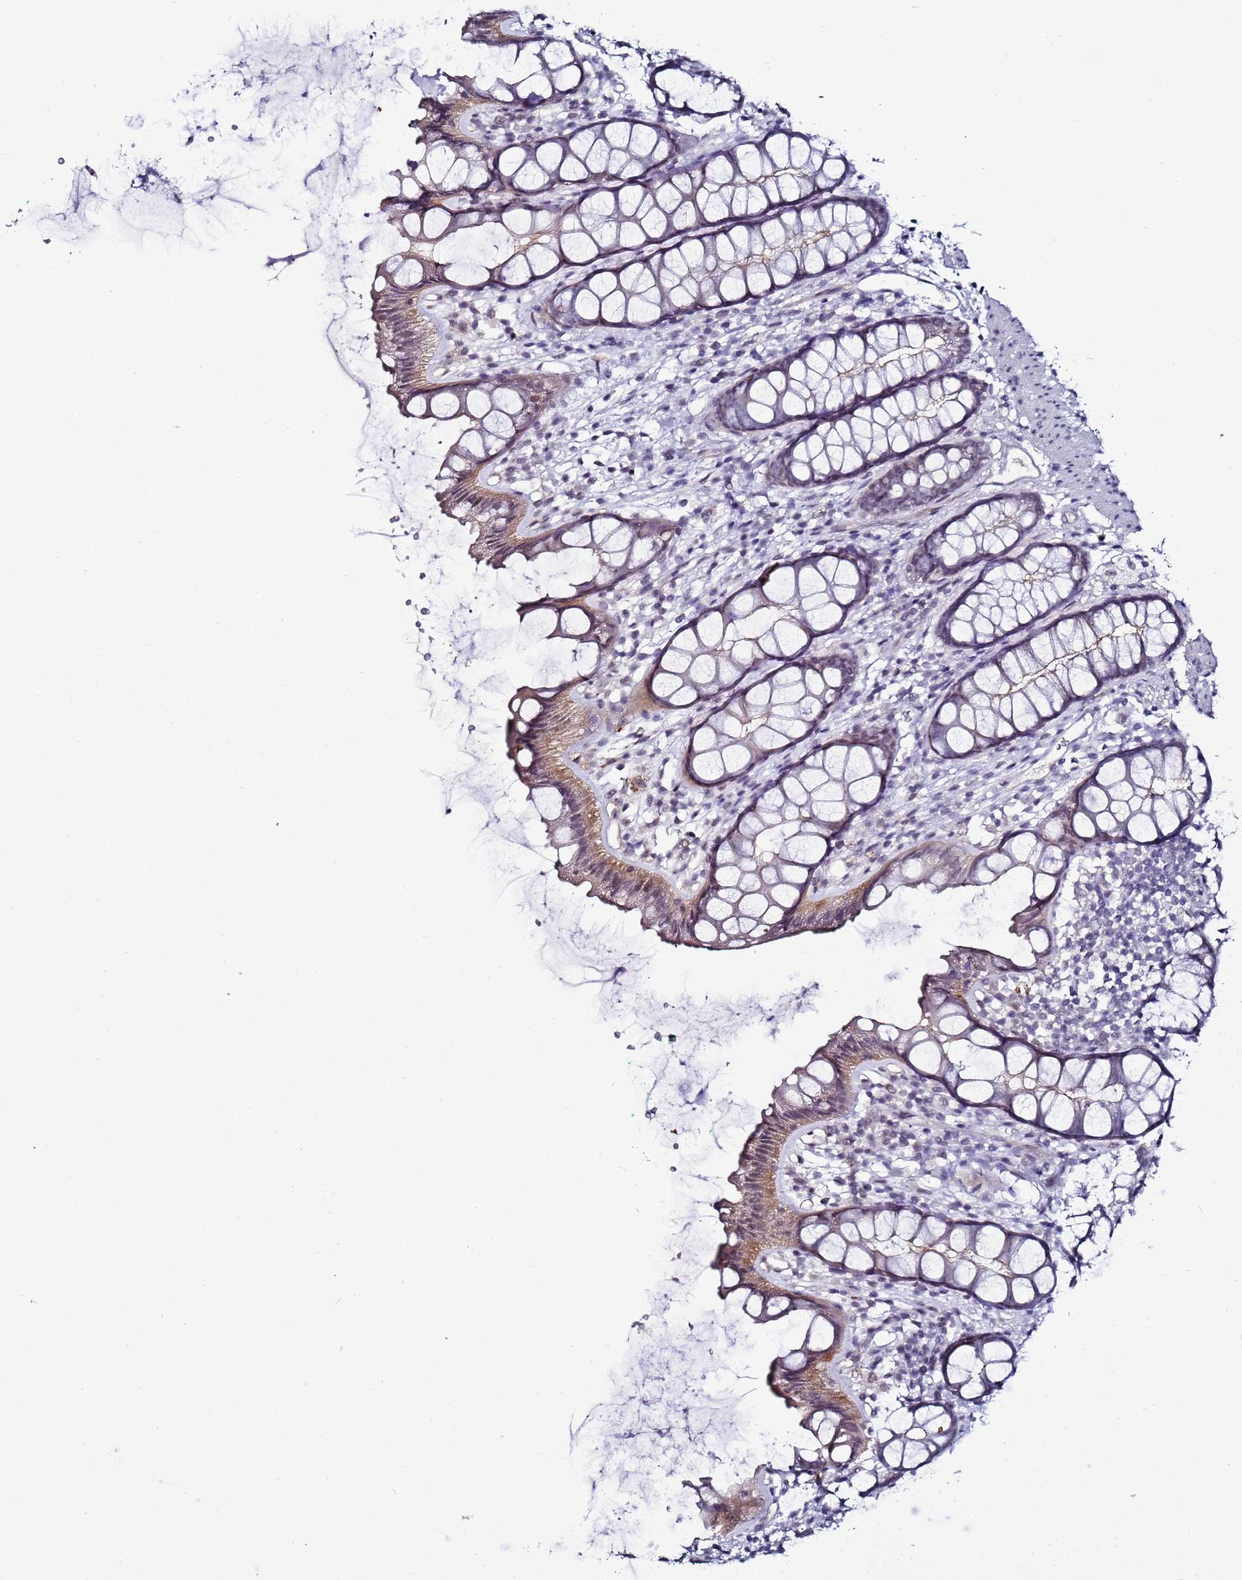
{"staining": {"intensity": "moderate", "quantity": "25%-75%", "location": "cytoplasmic/membranous"}, "tissue": "rectum", "cell_type": "Glandular cells", "image_type": "normal", "snomed": [{"axis": "morphology", "description": "Normal tissue, NOS"}, {"axis": "topography", "description": "Rectum"}], "caption": "Rectum stained with DAB immunohistochemistry demonstrates medium levels of moderate cytoplasmic/membranous positivity in about 25%-75% of glandular cells. (DAB = brown stain, brightfield microscopy at high magnification).", "gene": "PSMA7", "patient": {"sex": "female", "age": 65}}